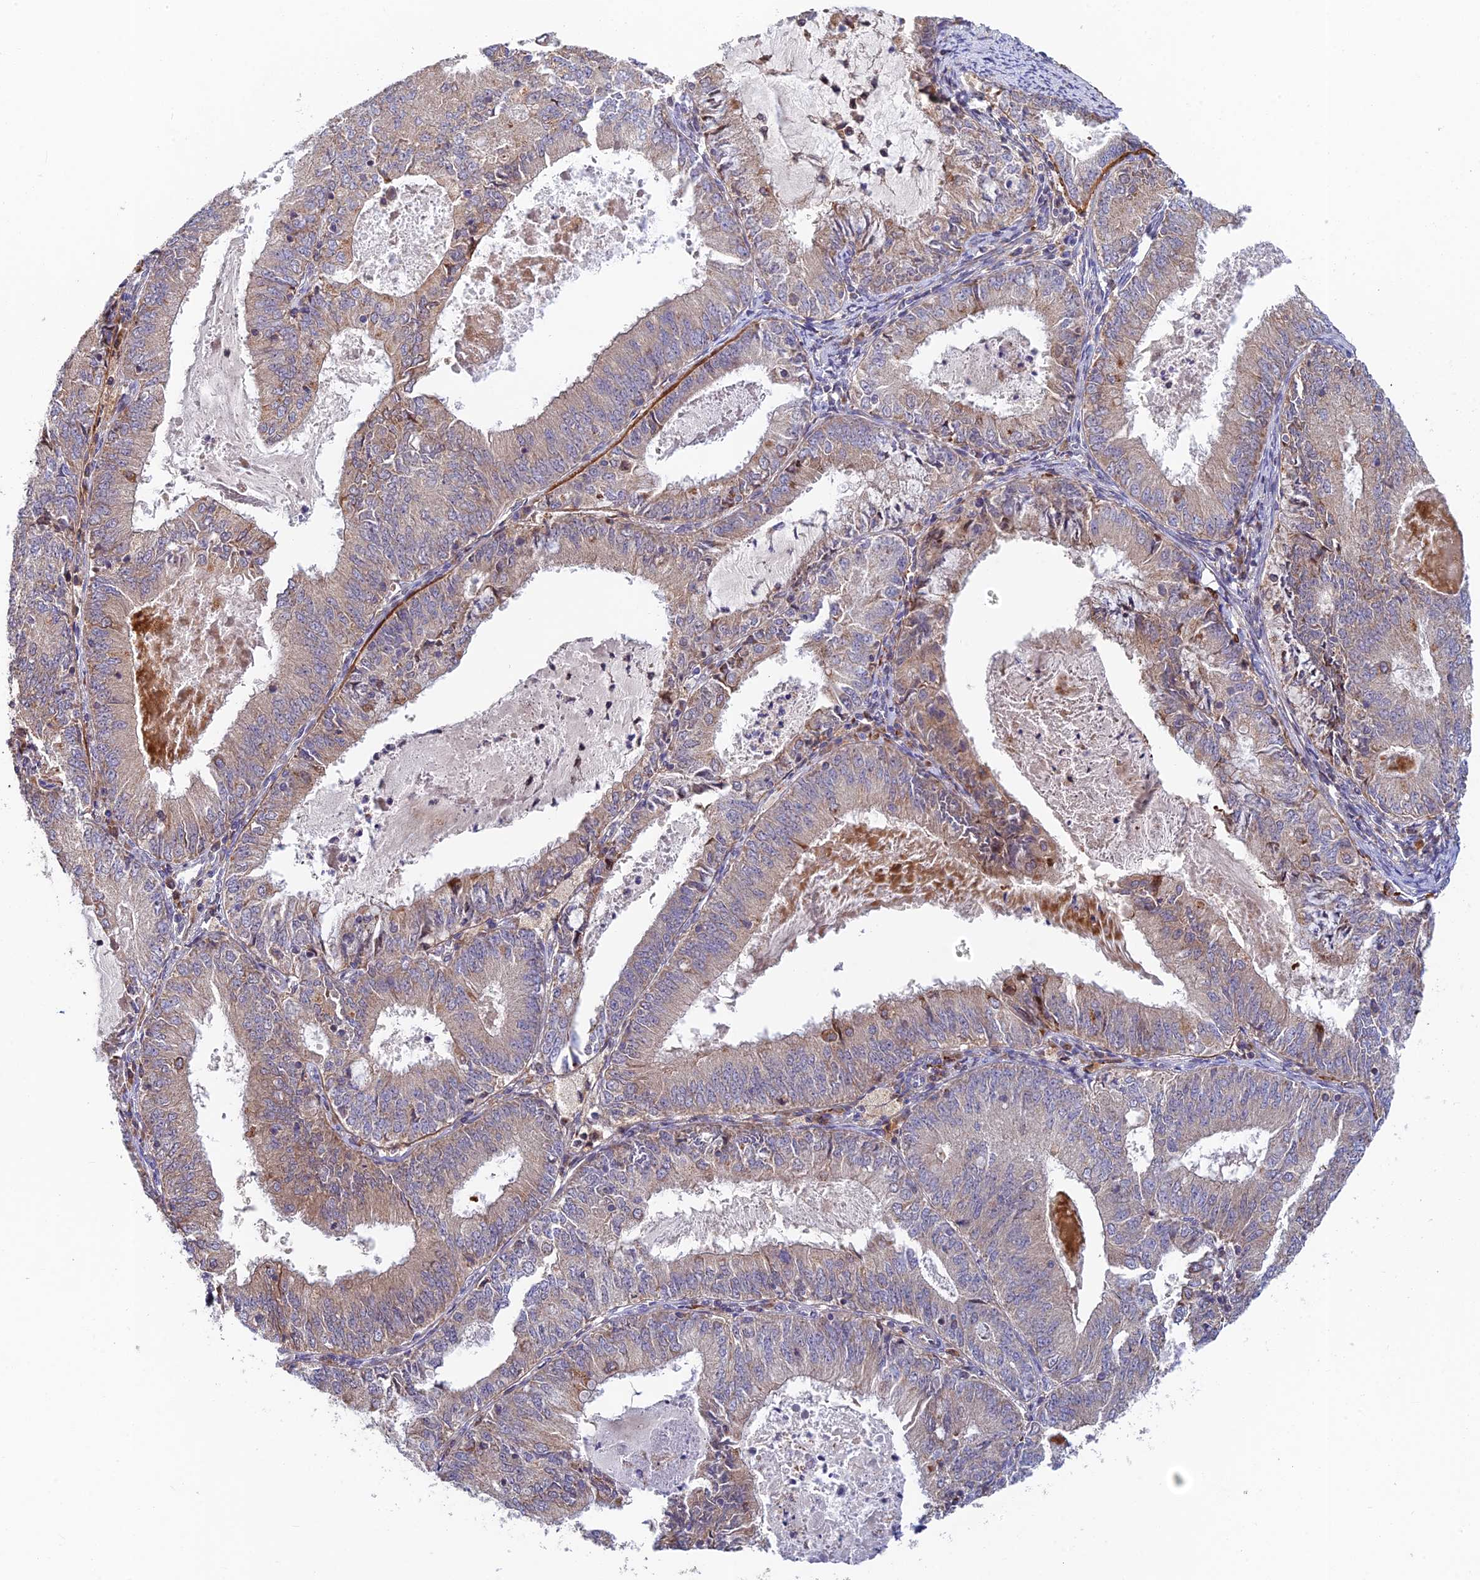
{"staining": {"intensity": "weak", "quantity": "25%-75%", "location": "cytoplasmic/membranous"}, "tissue": "endometrial cancer", "cell_type": "Tumor cells", "image_type": "cancer", "snomed": [{"axis": "morphology", "description": "Adenocarcinoma, NOS"}, {"axis": "topography", "description": "Endometrium"}], "caption": "IHC of endometrial adenocarcinoma demonstrates low levels of weak cytoplasmic/membranous staining in about 25%-75% of tumor cells. (DAB (3,3'-diaminobenzidine) = brown stain, brightfield microscopy at high magnification).", "gene": "FUOM", "patient": {"sex": "female", "age": 57}}